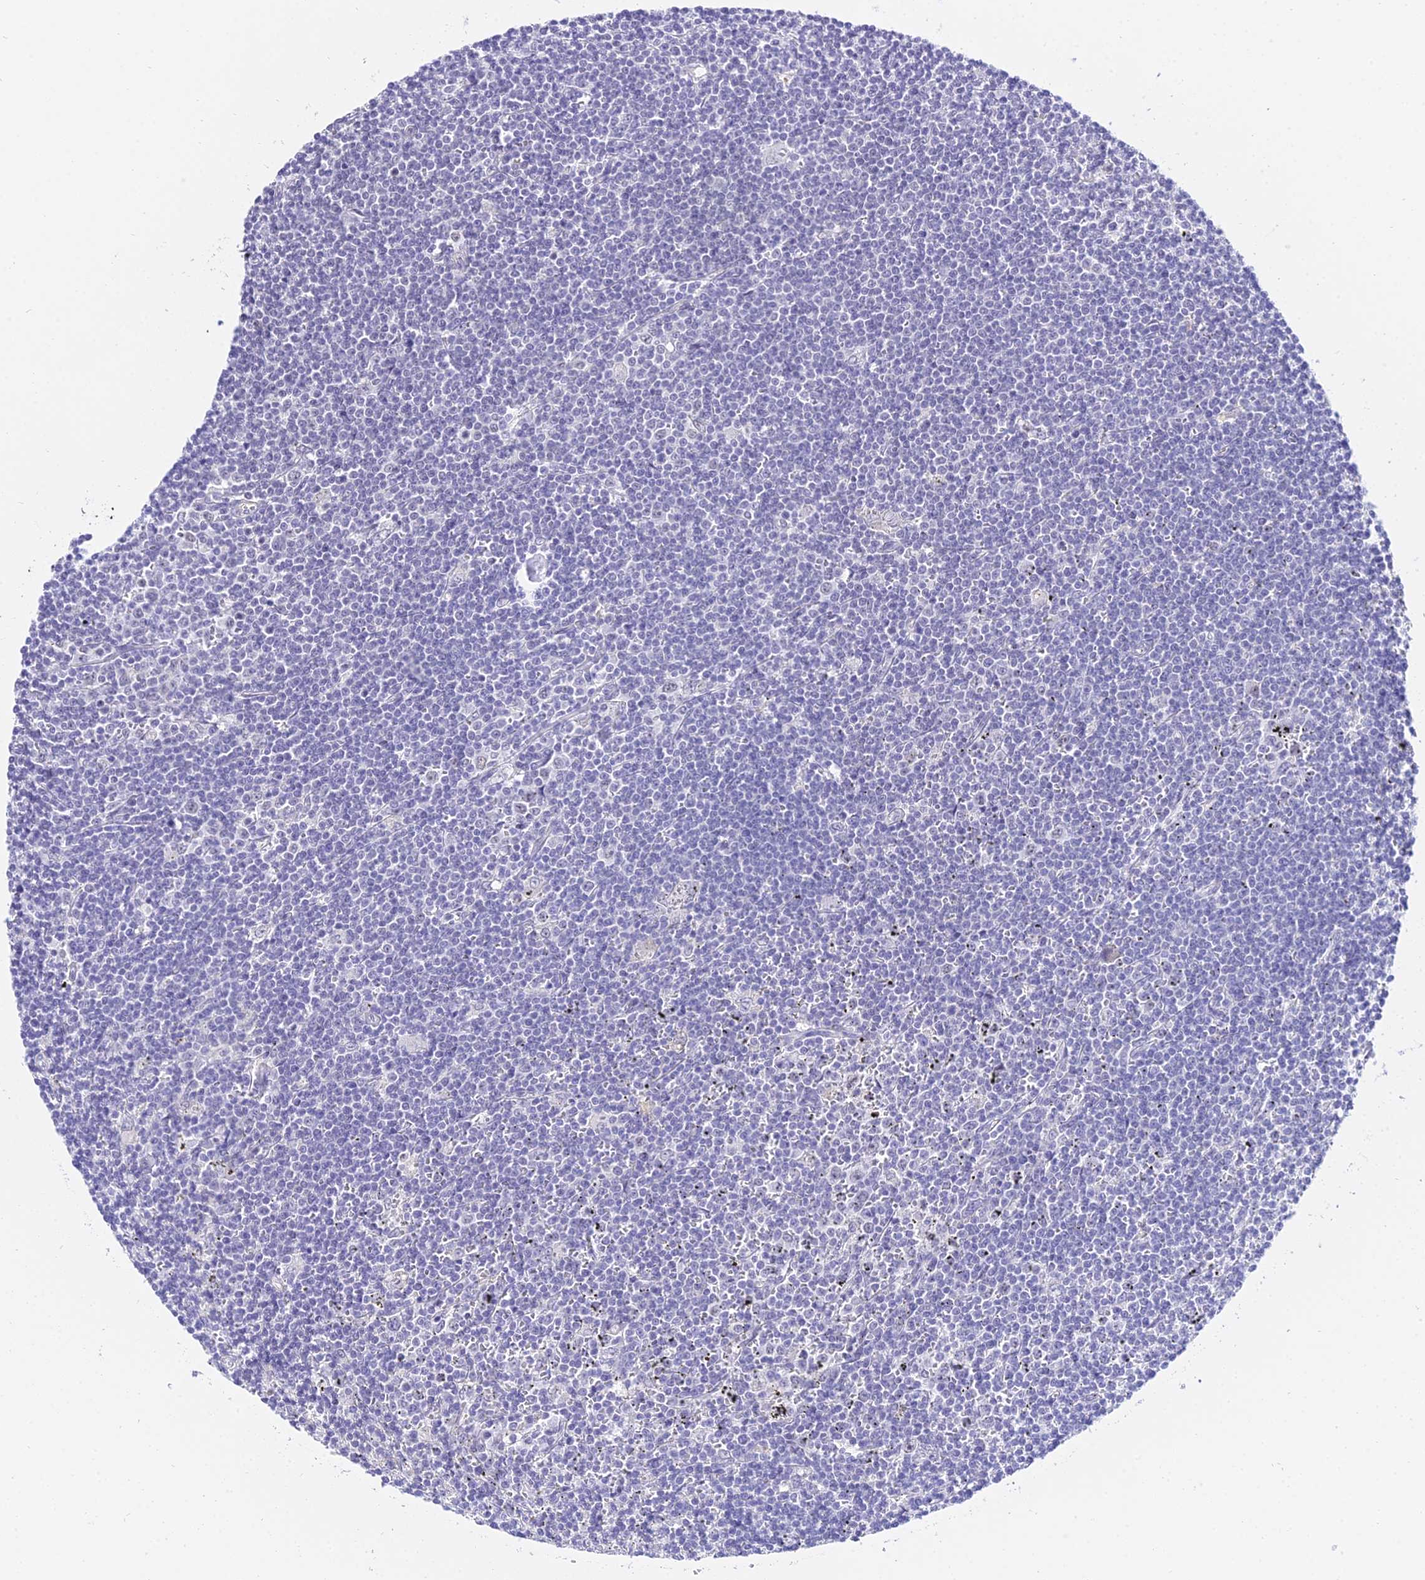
{"staining": {"intensity": "negative", "quantity": "none", "location": "none"}, "tissue": "lymphoma", "cell_type": "Tumor cells", "image_type": "cancer", "snomed": [{"axis": "morphology", "description": "Malignant lymphoma, non-Hodgkin's type, Low grade"}, {"axis": "topography", "description": "Spleen"}], "caption": "Tumor cells show no significant protein staining in lymphoma.", "gene": "POLR2I", "patient": {"sex": "male", "age": 76}}